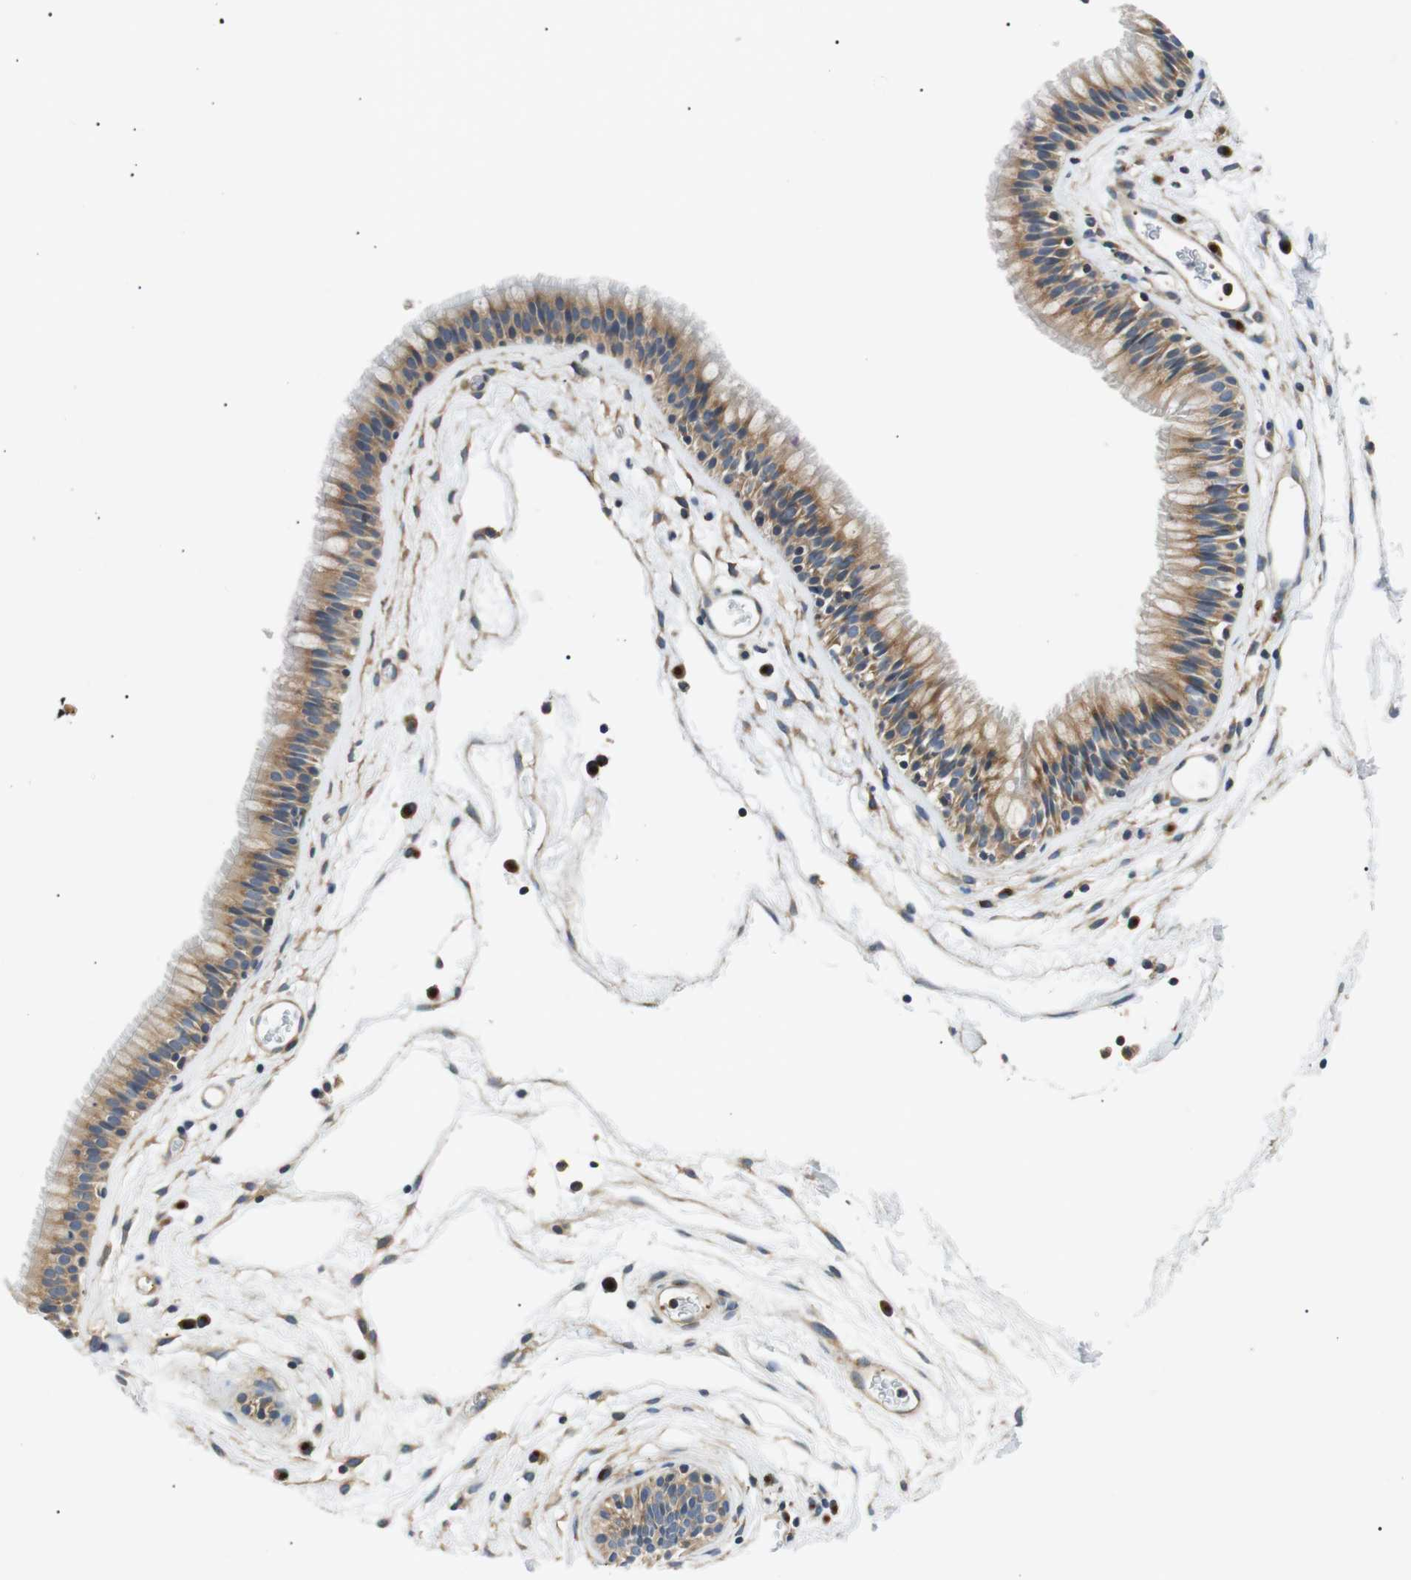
{"staining": {"intensity": "moderate", "quantity": "25%-75%", "location": "cytoplasmic/membranous"}, "tissue": "nasopharynx", "cell_type": "Respiratory epithelial cells", "image_type": "normal", "snomed": [{"axis": "morphology", "description": "Normal tissue, NOS"}, {"axis": "morphology", "description": "Inflammation, NOS"}, {"axis": "topography", "description": "Nasopharynx"}], "caption": "Approximately 25%-75% of respiratory epithelial cells in normal human nasopharynx display moderate cytoplasmic/membranous protein positivity as visualized by brown immunohistochemical staining.", "gene": "DIPK1A", "patient": {"sex": "male", "age": 48}}